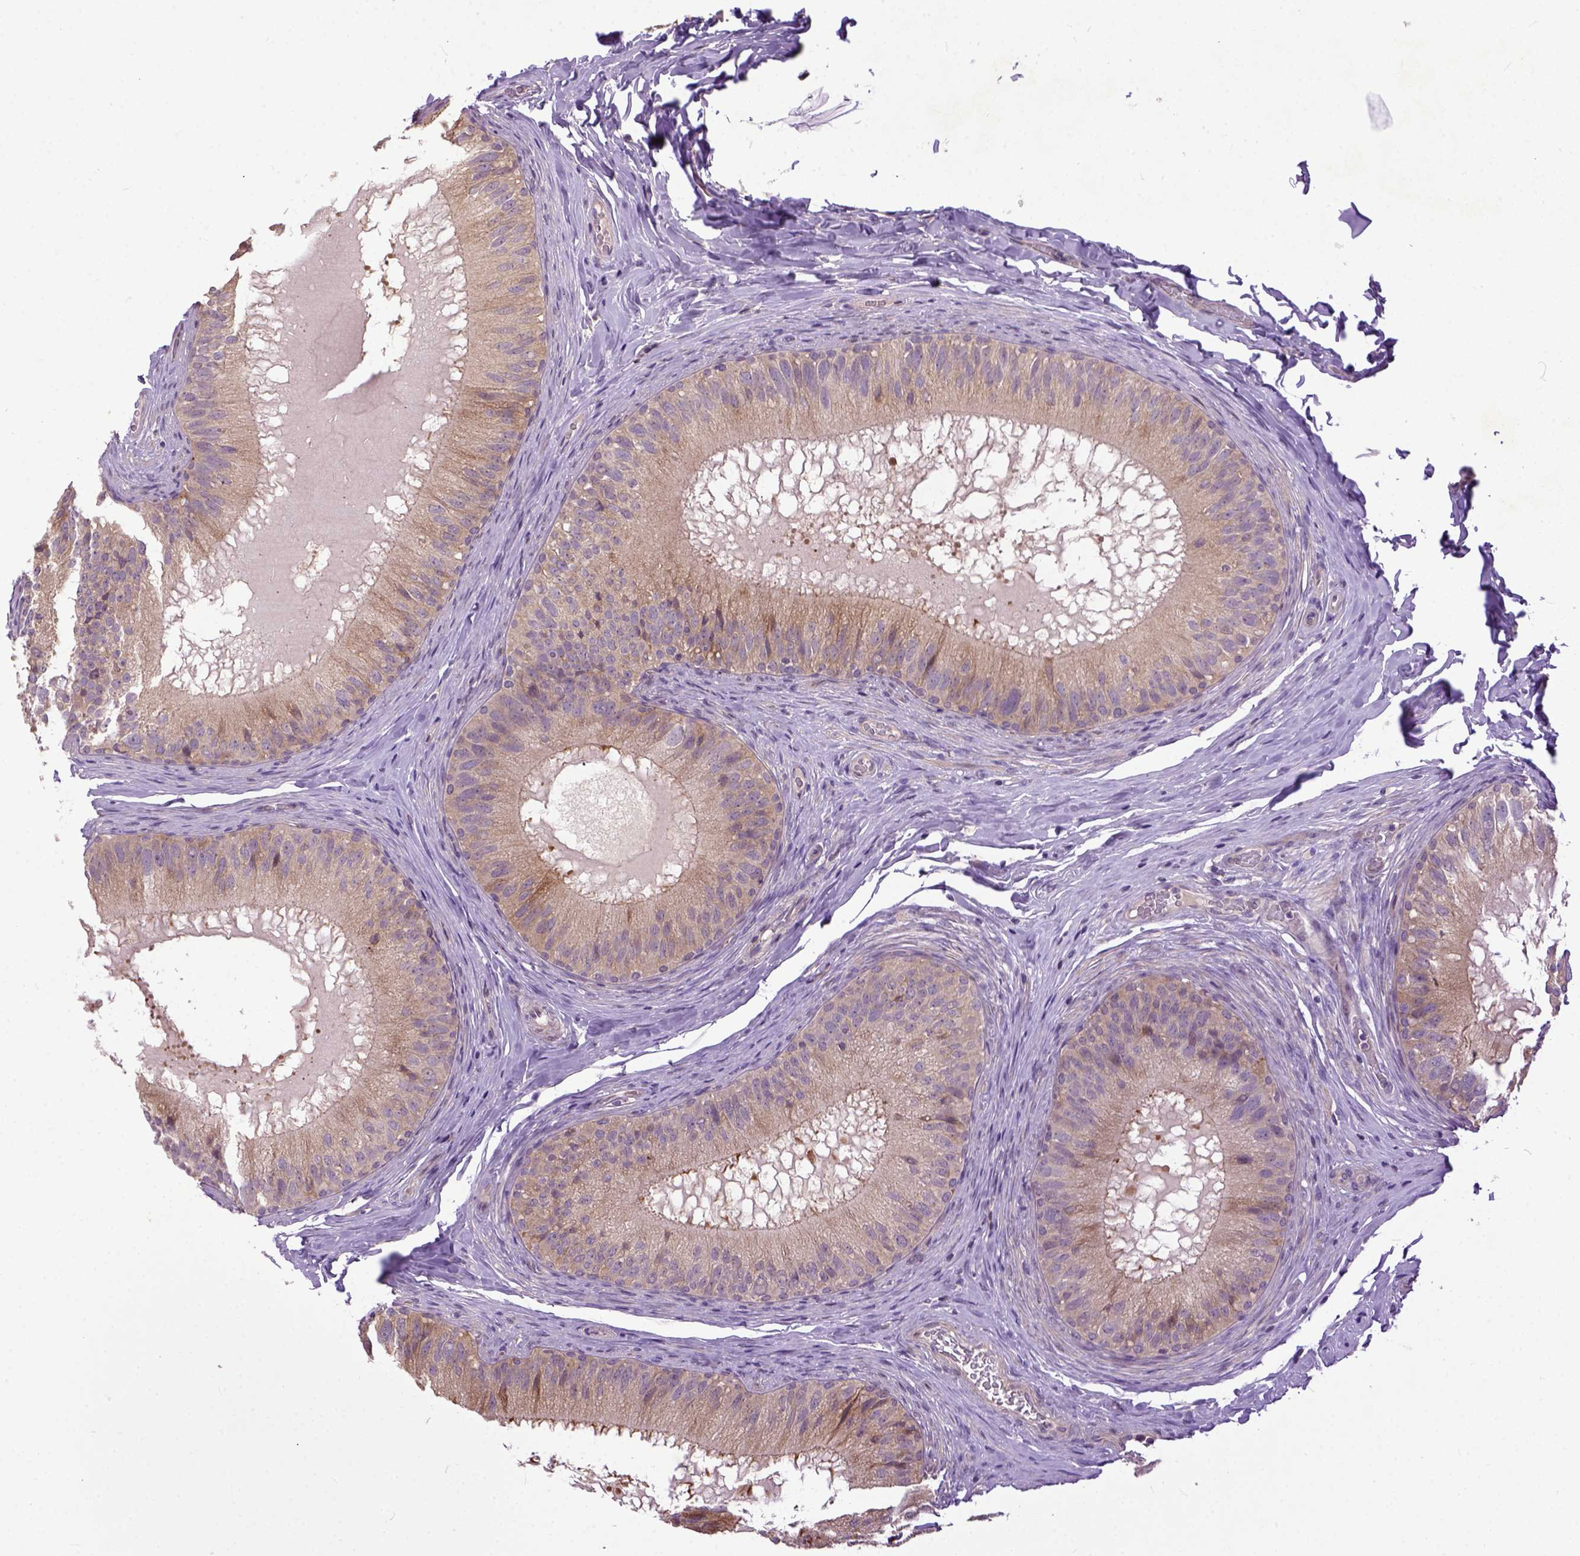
{"staining": {"intensity": "weak", "quantity": ">75%", "location": "cytoplasmic/membranous"}, "tissue": "epididymis", "cell_type": "Glandular cells", "image_type": "normal", "snomed": [{"axis": "morphology", "description": "Normal tissue, NOS"}, {"axis": "topography", "description": "Epididymis"}], "caption": "Immunohistochemical staining of normal epididymis demonstrates weak cytoplasmic/membranous protein staining in about >75% of glandular cells. The staining is performed using DAB brown chromogen to label protein expression. The nuclei are counter-stained blue using hematoxylin.", "gene": "CPNE1", "patient": {"sex": "male", "age": 34}}